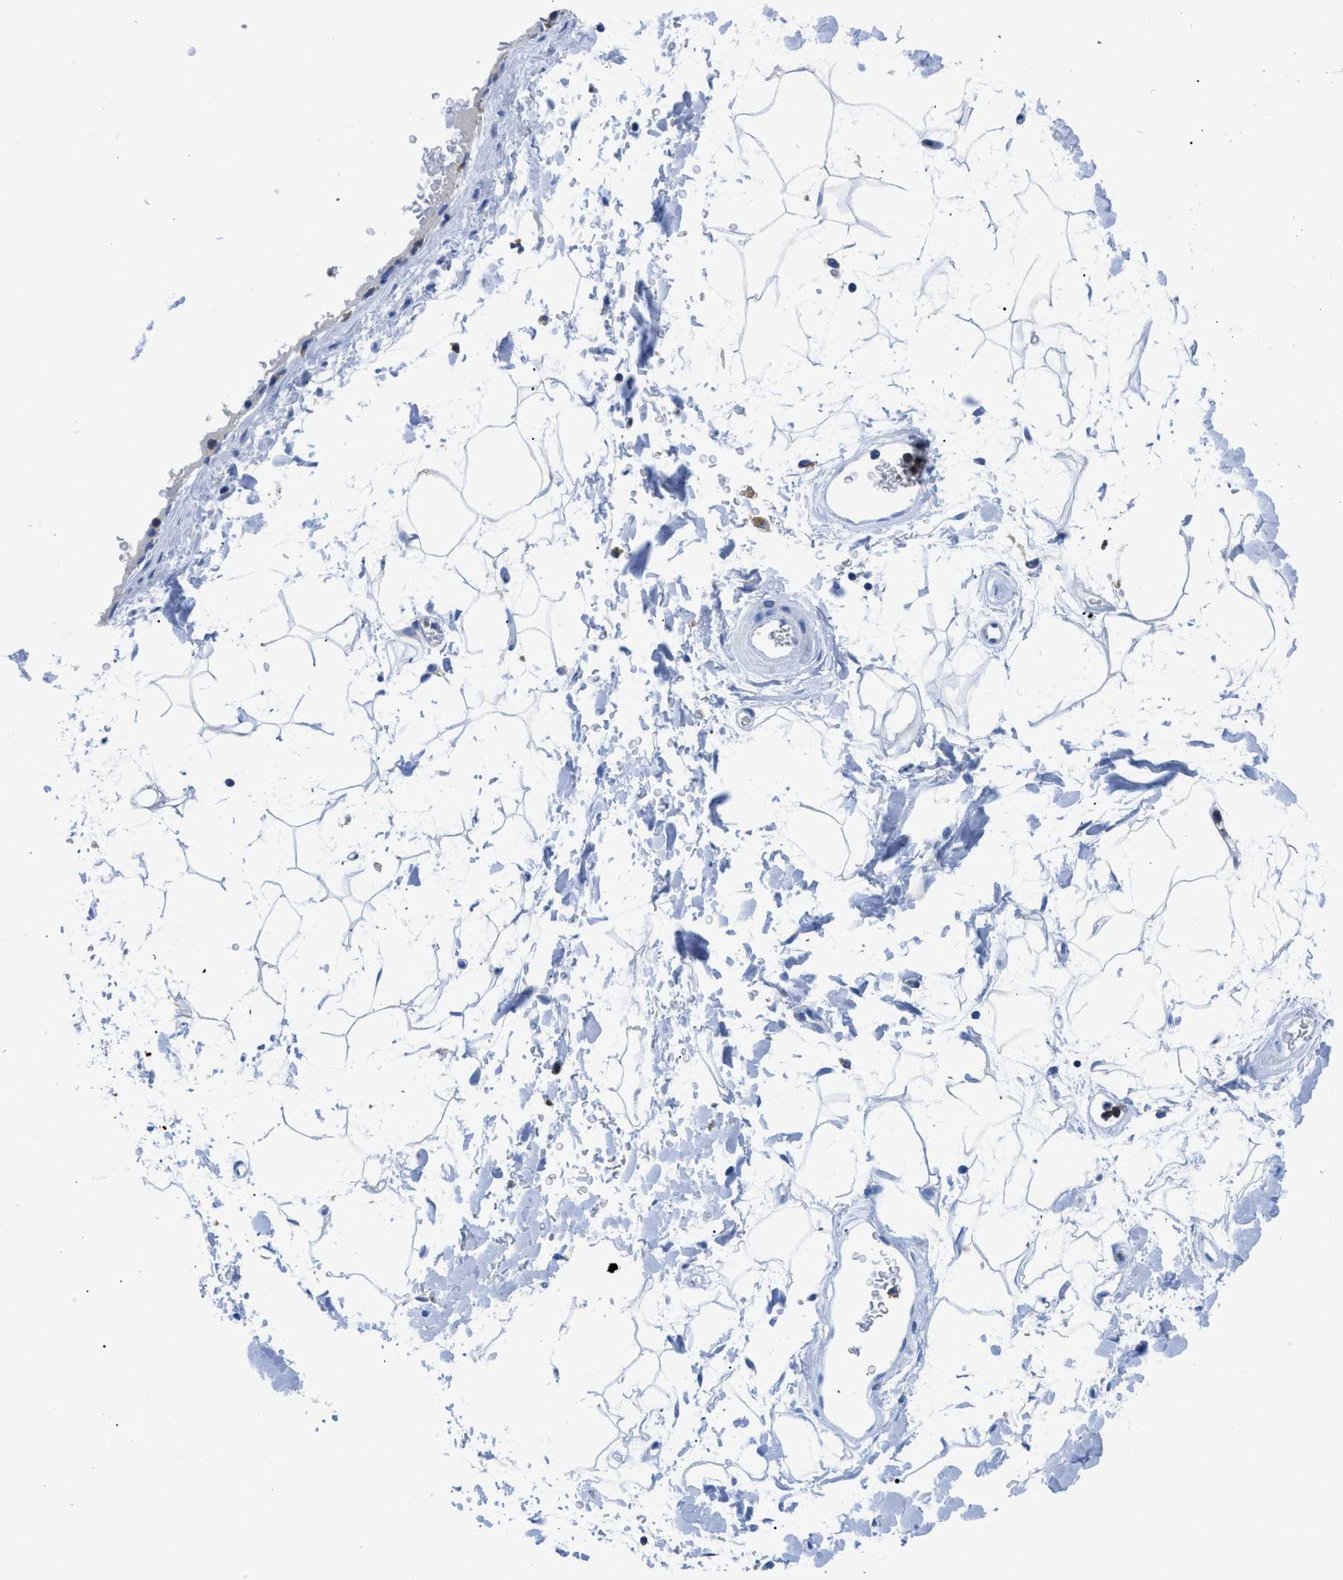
{"staining": {"intensity": "negative", "quantity": "none", "location": "none"}, "tissue": "adipose tissue", "cell_type": "Adipocytes", "image_type": "normal", "snomed": [{"axis": "morphology", "description": "Normal tissue, NOS"}, {"axis": "topography", "description": "Soft tissue"}], "caption": "The immunohistochemistry image has no significant positivity in adipocytes of adipose tissue. (Stains: DAB immunohistochemistry with hematoxylin counter stain, Microscopy: brightfield microscopy at high magnification).", "gene": "NEB", "patient": {"sex": "male", "age": 72}}